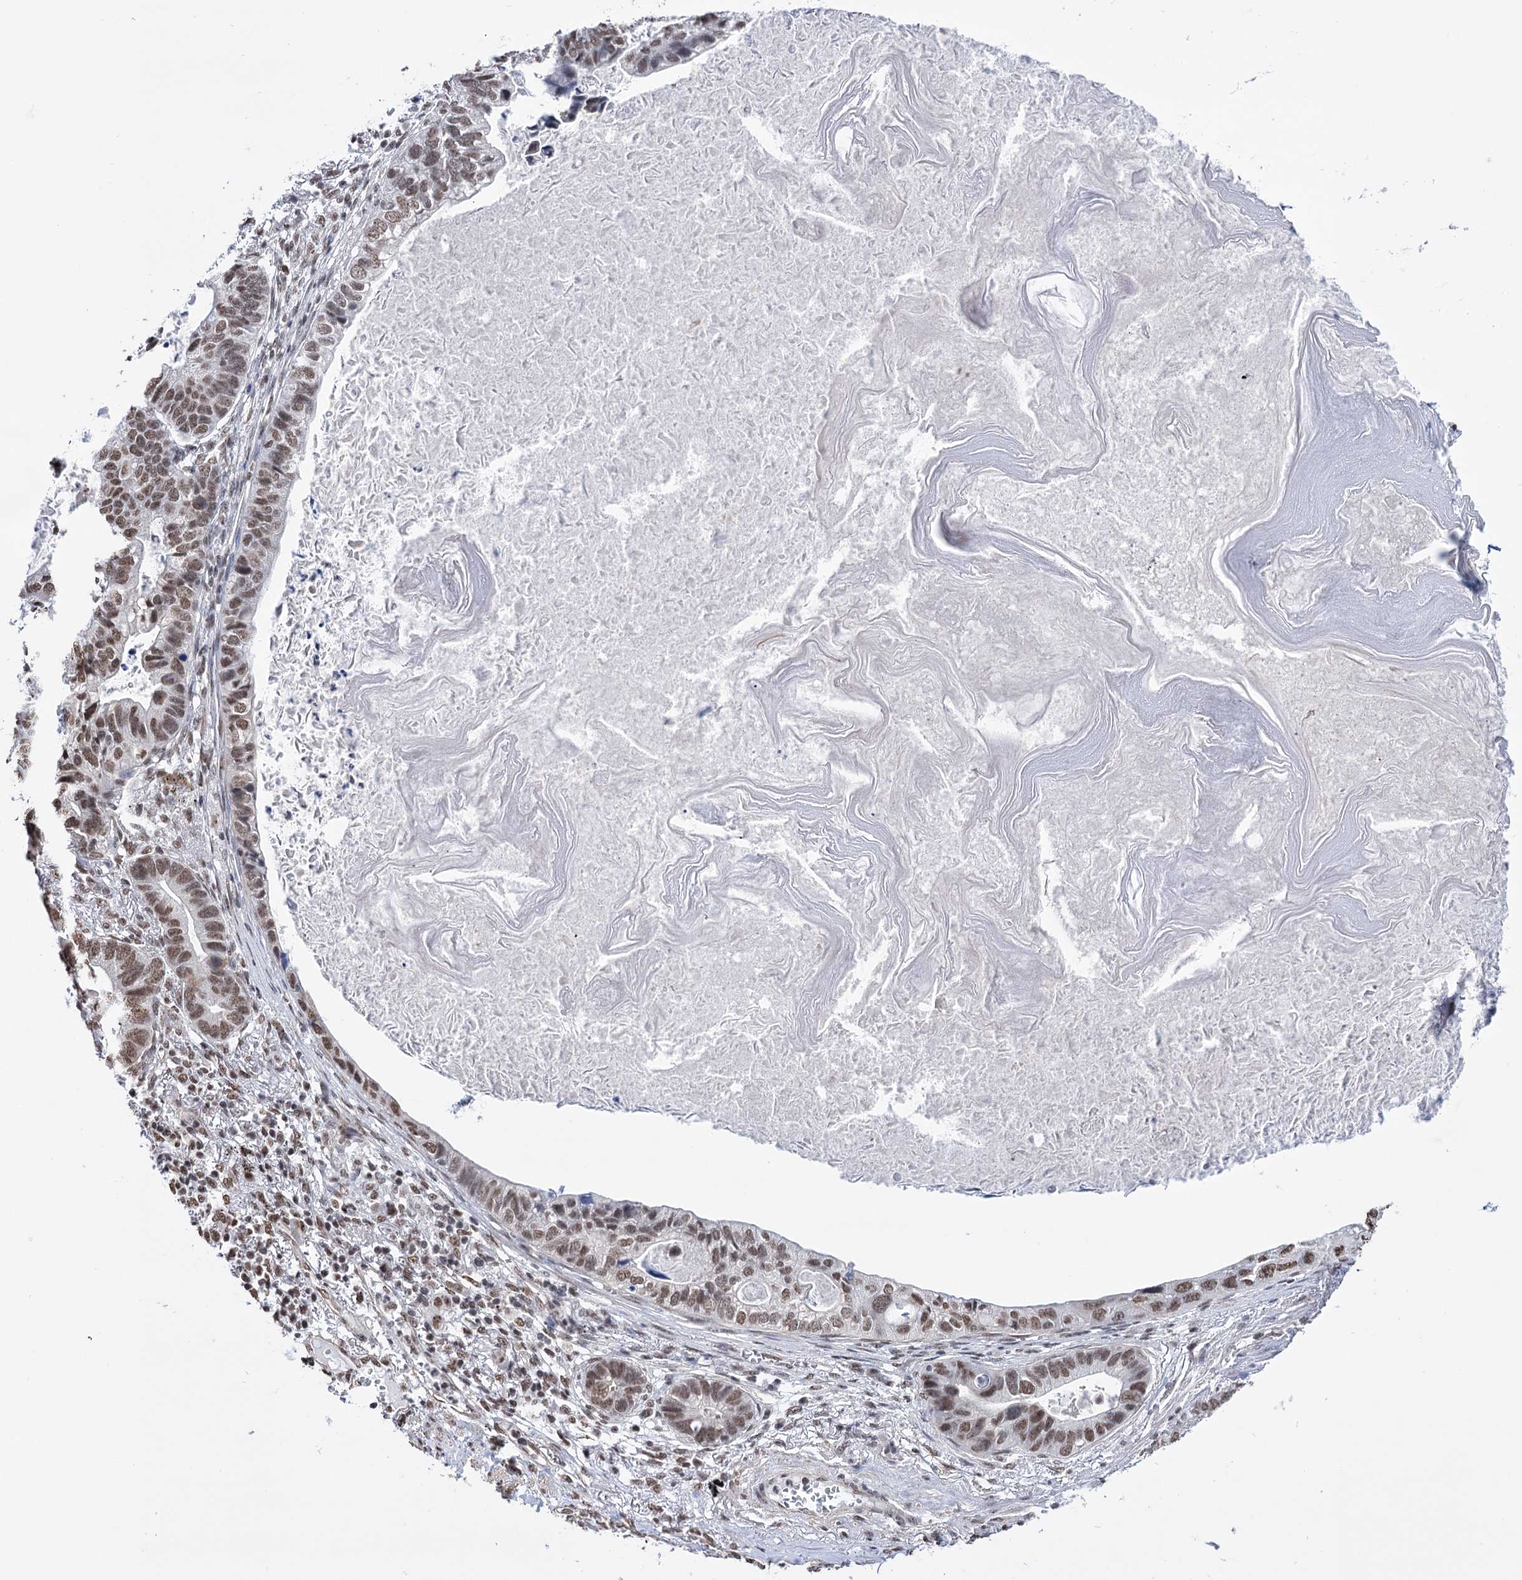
{"staining": {"intensity": "moderate", "quantity": ">75%", "location": "nuclear"}, "tissue": "lung cancer", "cell_type": "Tumor cells", "image_type": "cancer", "snomed": [{"axis": "morphology", "description": "Adenocarcinoma, NOS"}, {"axis": "topography", "description": "Lung"}], "caption": "Immunohistochemical staining of human lung cancer shows medium levels of moderate nuclear expression in approximately >75% of tumor cells.", "gene": "ABHD10", "patient": {"sex": "male", "age": 67}}